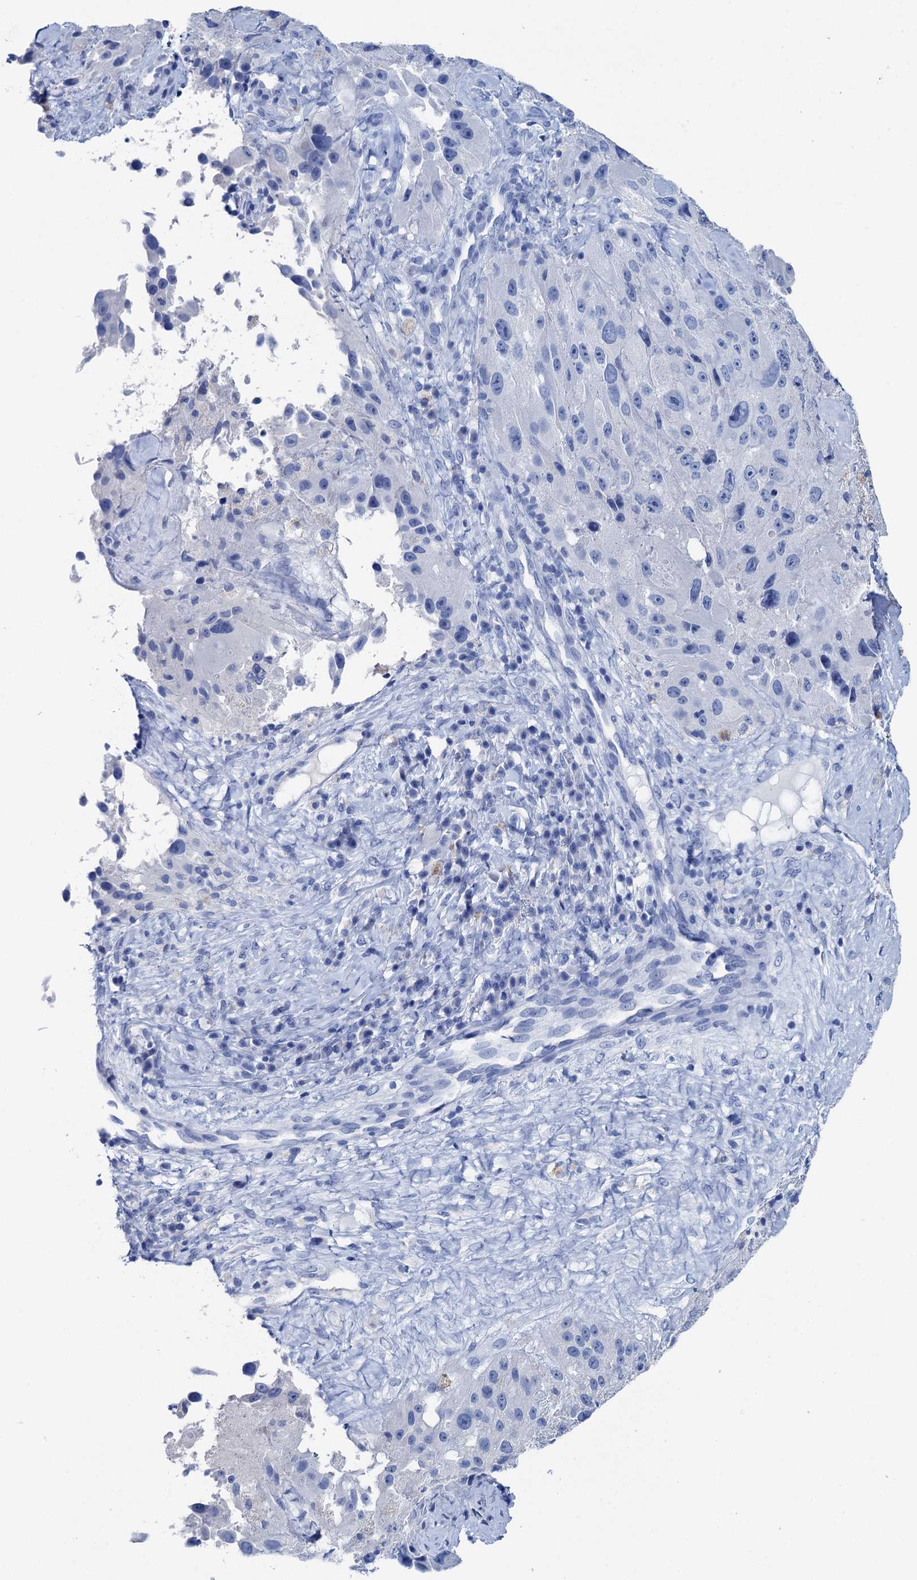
{"staining": {"intensity": "negative", "quantity": "none", "location": "none"}, "tissue": "melanoma", "cell_type": "Tumor cells", "image_type": "cancer", "snomed": [{"axis": "morphology", "description": "Malignant melanoma, Metastatic site"}, {"axis": "topography", "description": "Lymph node"}], "caption": "Immunohistochemistry of malignant melanoma (metastatic site) reveals no positivity in tumor cells.", "gene": "BRINP1", "patient": {"sex": "male", "age": 62}}